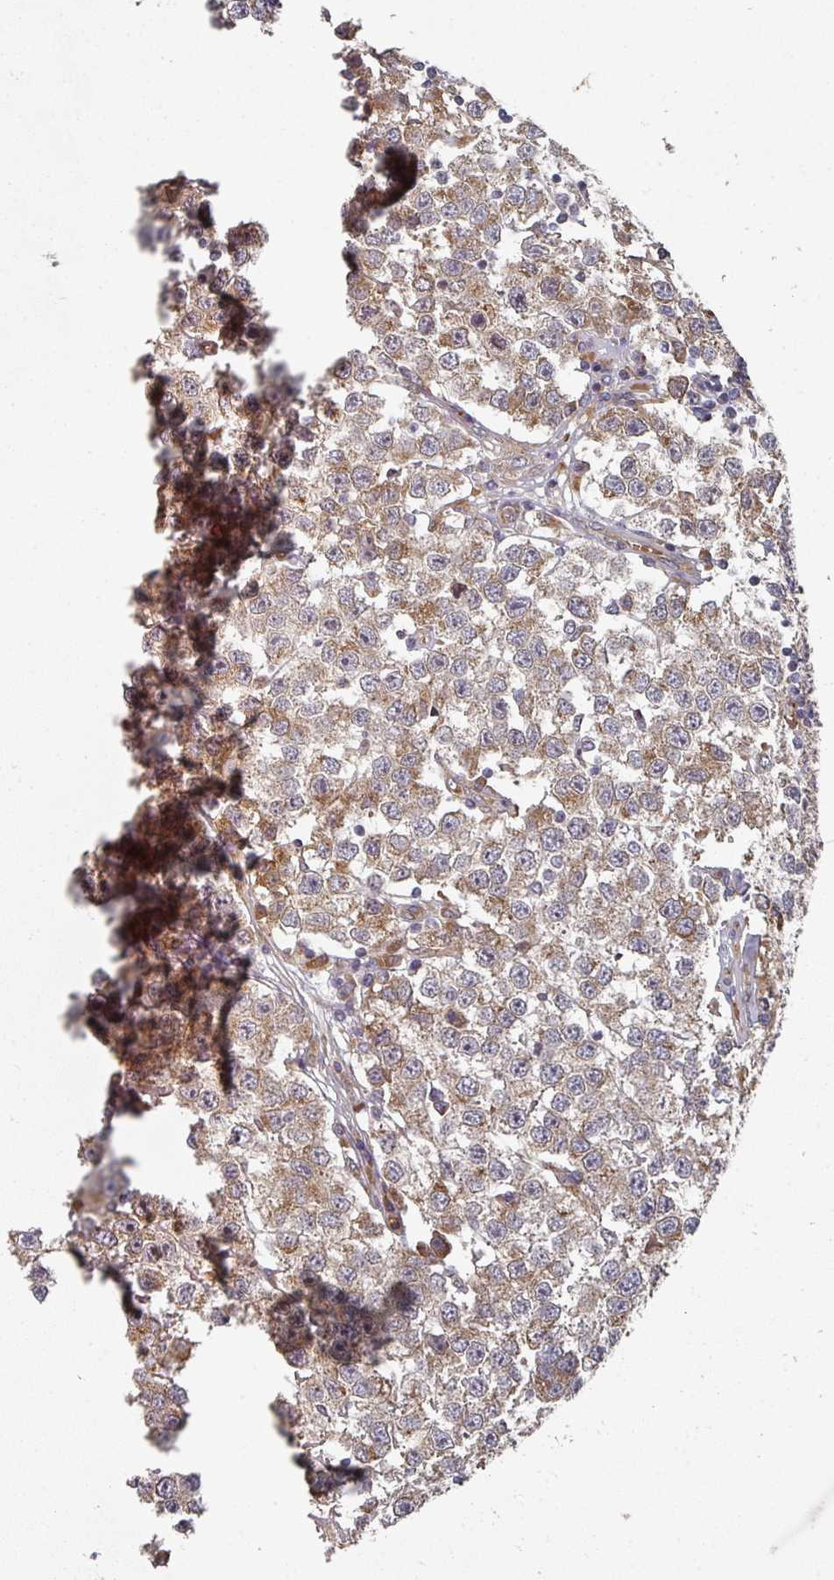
{"staining": {"intensity": "moderate", "quantity": ">75%", "location": "cytoplasmic/membranous"}, "tissue": "testis cancer", "cell_type": "Tumor cells", "image_type": "cancer", "snomed": [{"axis": "morphology", "description": "Seminoma, NOS"}, {"axis": "topography", "description": "Testis"}], "caption": "Tumor cells show medium levels of moderate cytoplasmic/membranous positivity in approximately >75% of cells in testis seminoma.", "gene": "EDEM2", "patient": {"sex": "male", "age": 34}}